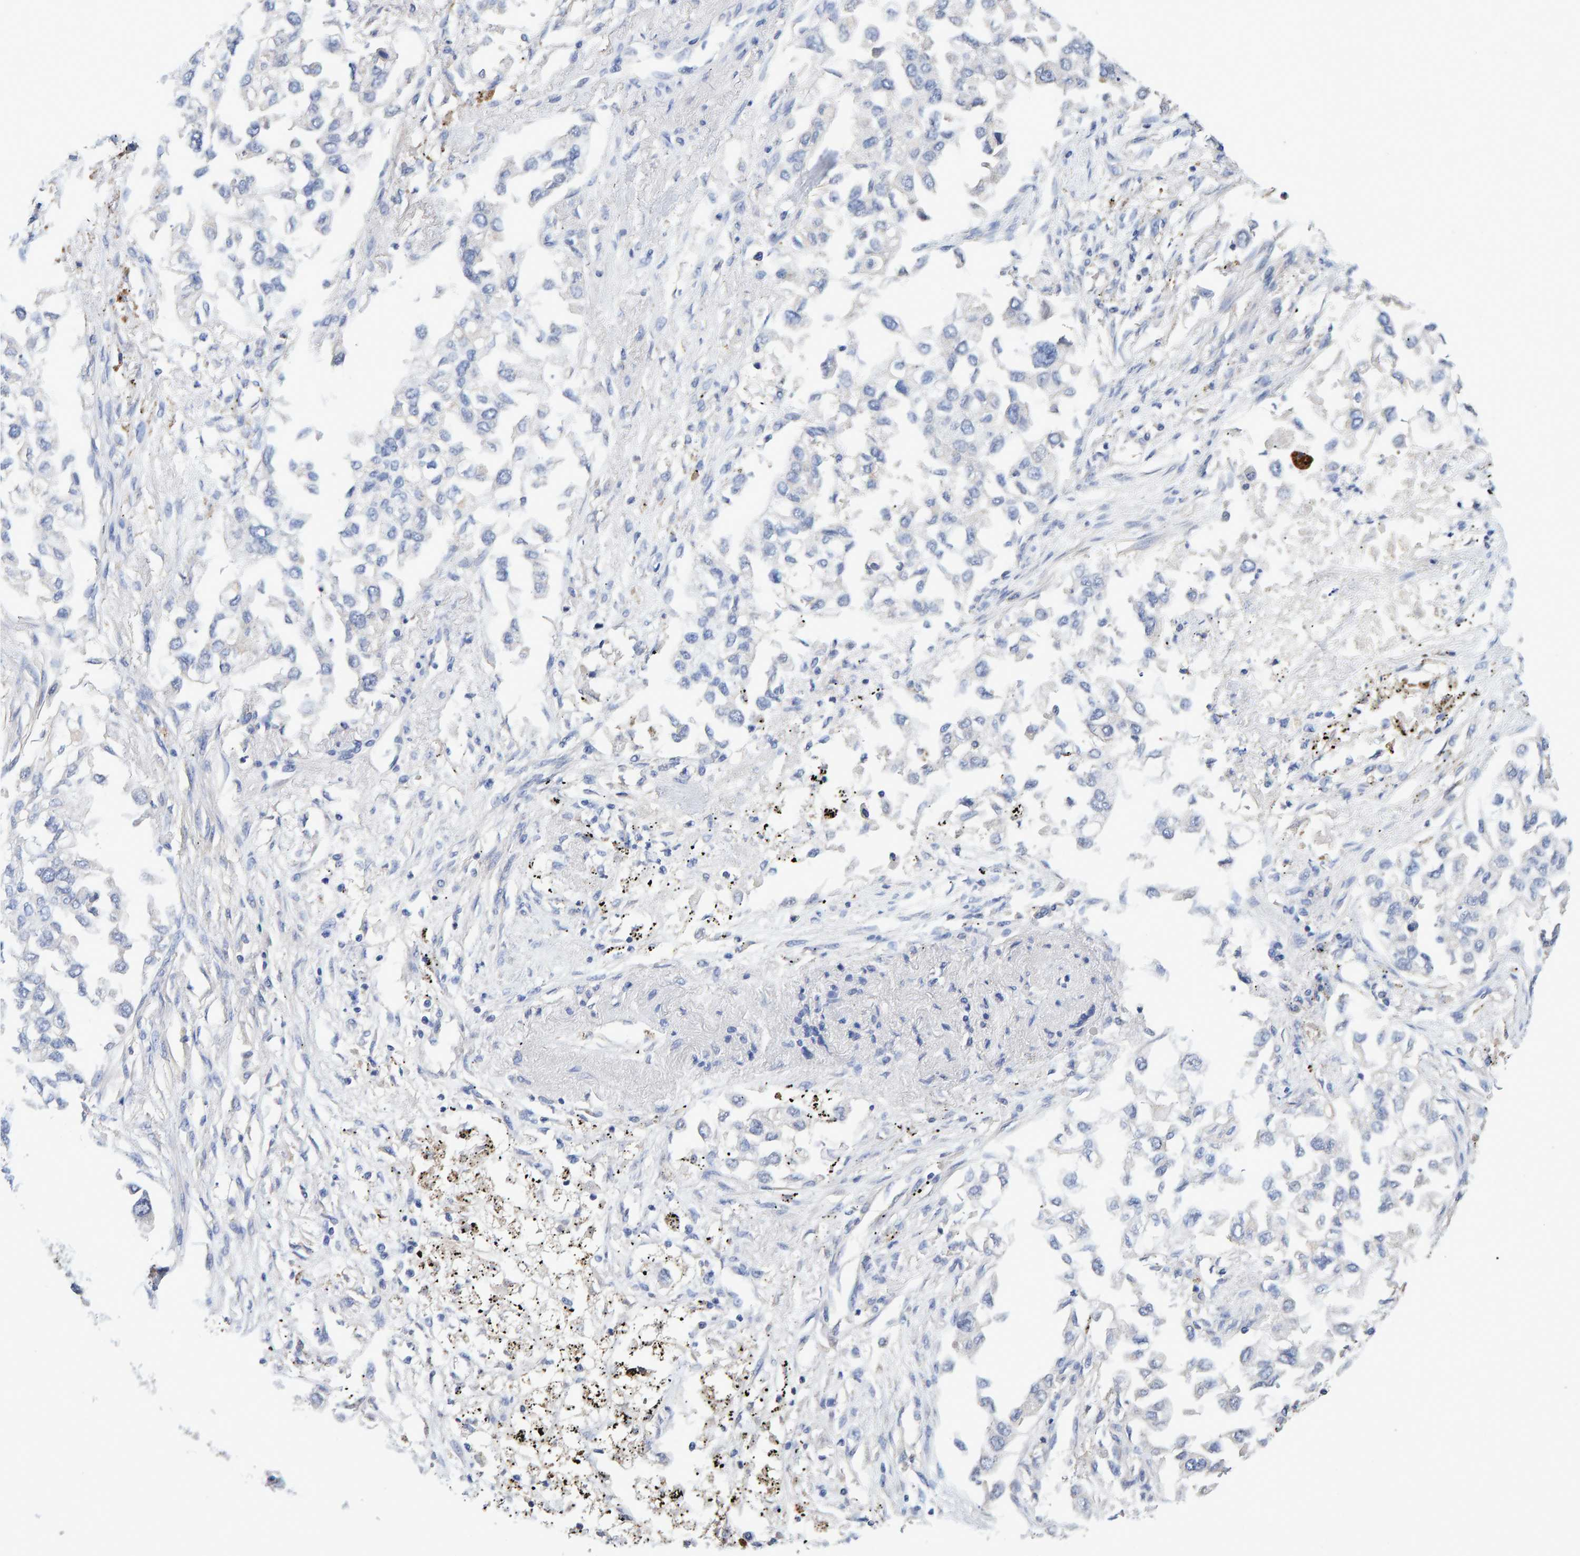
{"staining": {"intensity": "negative", "quantity": "none", "location": "none"}, "tissue": "lung cancer", "cell_type": "Tumor cells", "image_type": "cancer", "snomed": [{"axis": "morphology", "description": "Inflammation, NOS"}, {"axis": "morphology", "description": "Adenocarcinoma, NOS"}, {"axis": "topography", "description": "Lung"}], "caption": "There is no significant staining in tumor cells of lung adenocarcinoma. (DAB immunohistochemistry (IHC) visualized using brightfield microscopy, high magnification).", "gene": "EFR3A", "patient": {"sex": "male", "age": 63}}